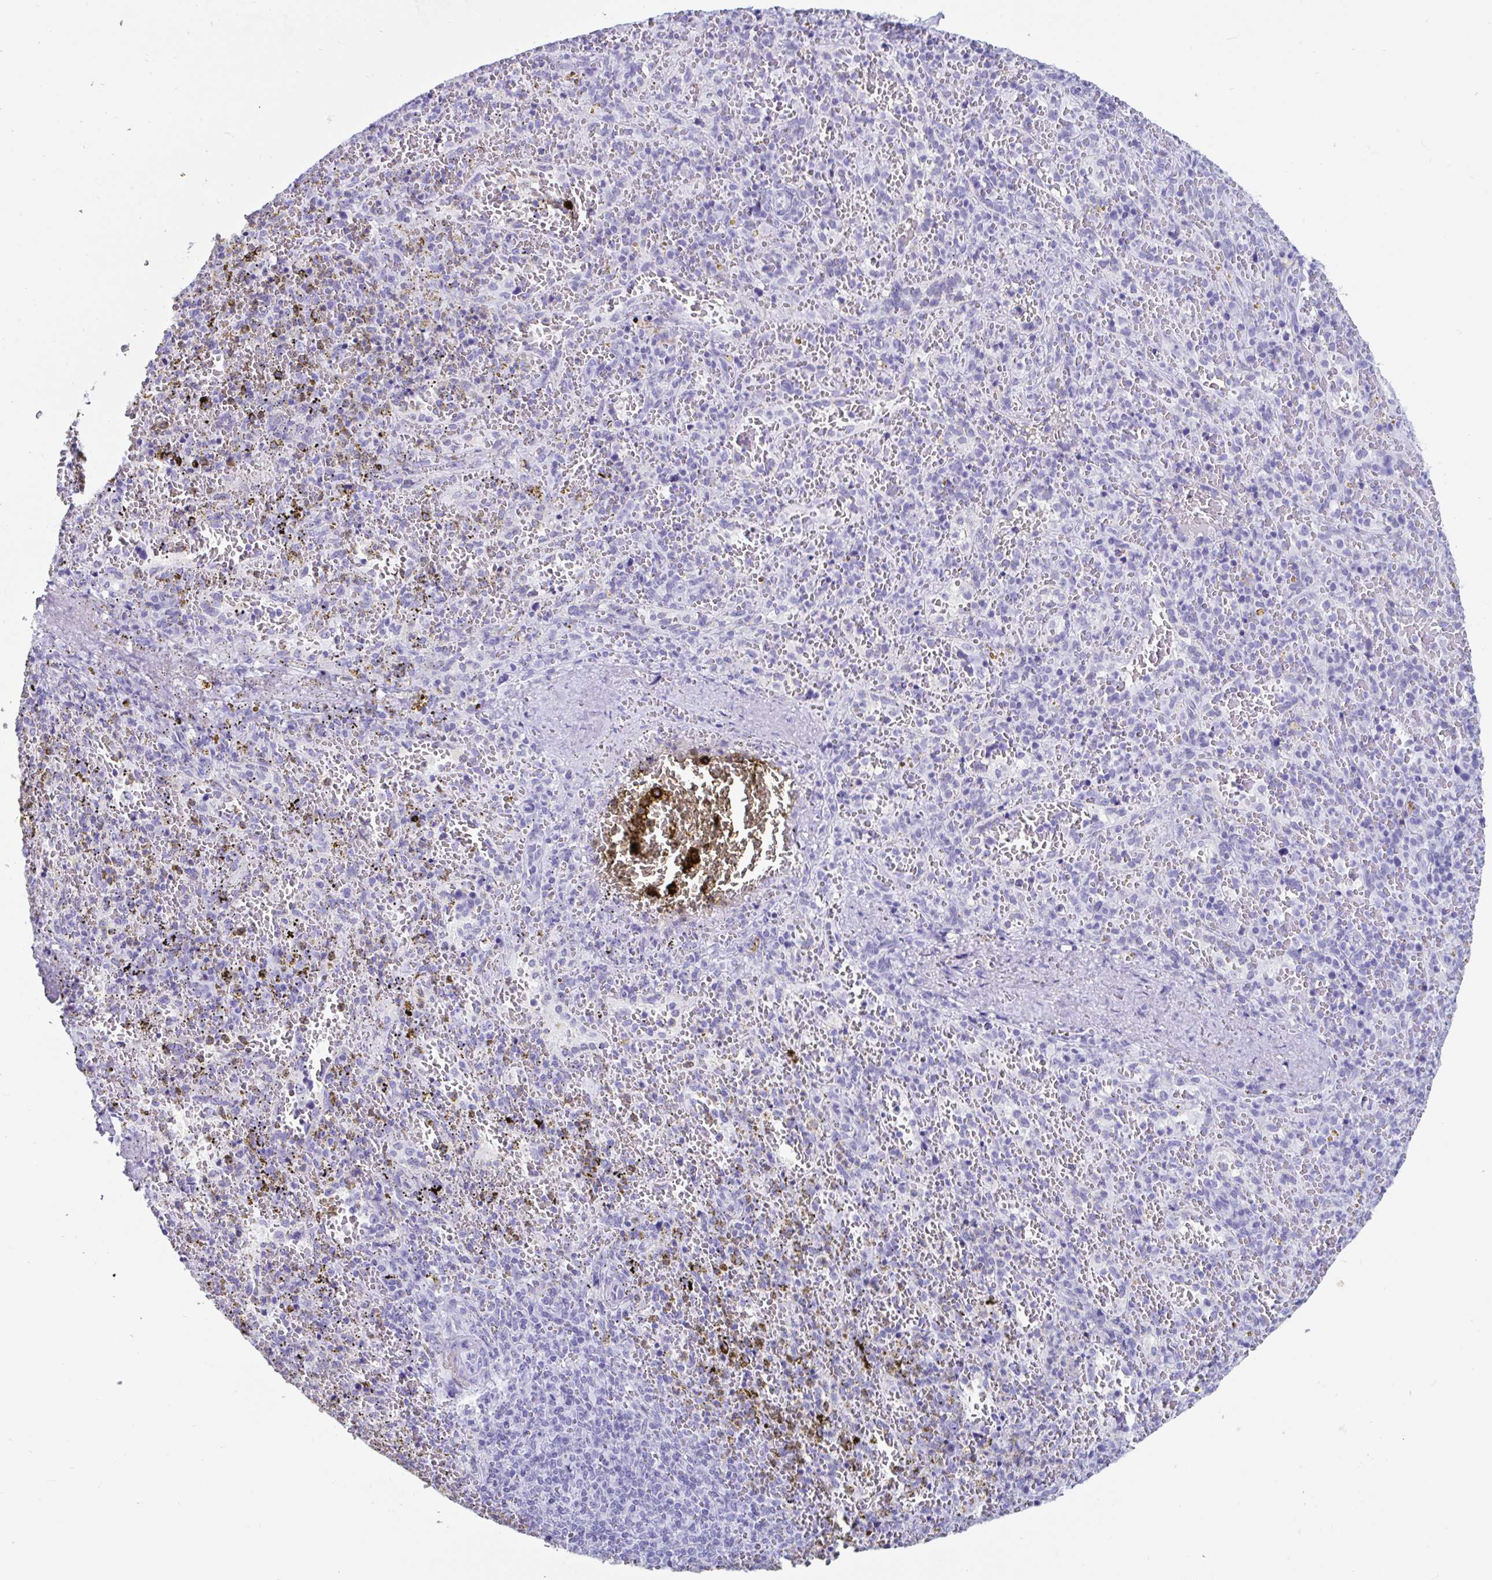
{"staining": {"intensity": "negative", "quantity": "none", "location": "none"}, "tissue": "spleen", "cell_type": "Cells in red pulp", "image_type": "normal", "snomed": [{"axis": "morphology", "description": "Normal tissue, NOS"}, {"axis": "topography", "description": "Spleen"}], "caption": "IHC micrograph of normal spleen: spleen stained with DAB displays no significant protein positivity in cells in red pulp. (DAB (3,3'-diaminobenzidine) immunohistochemistry (IHC), high magnification).", "gene": "GKN2", "patient": {"sex": "female", "age": 50}}